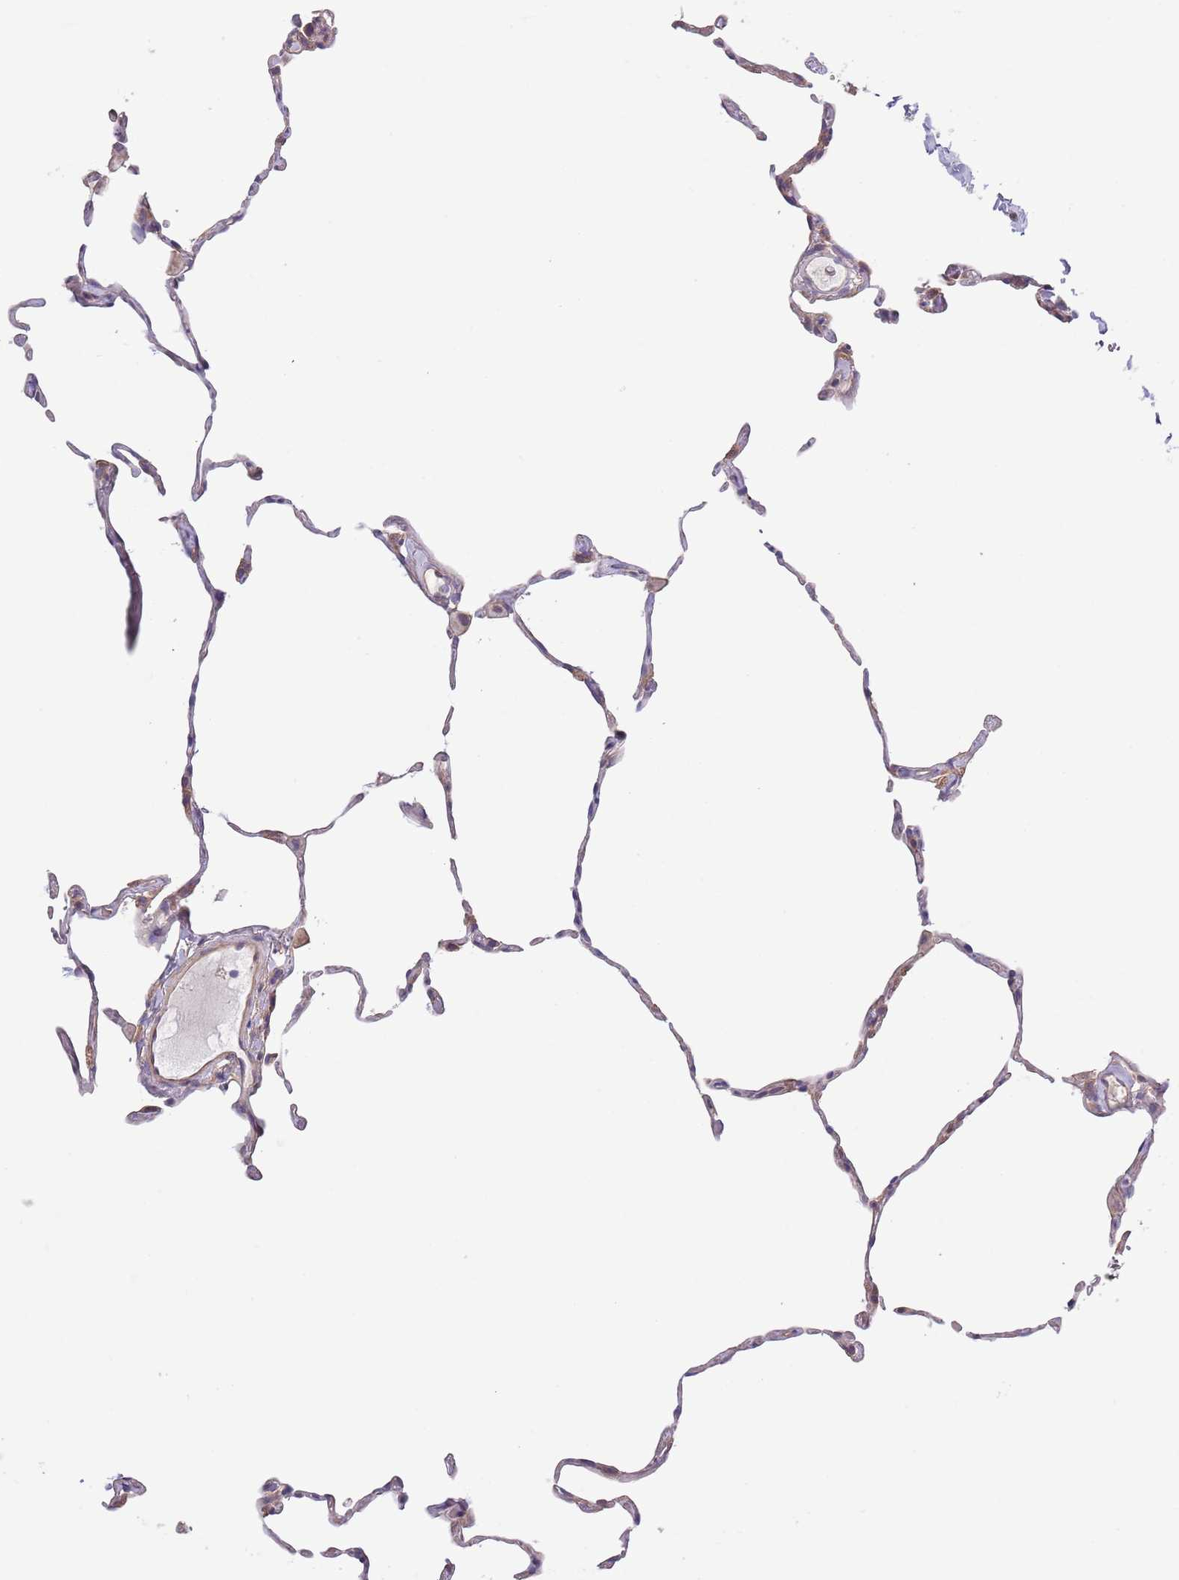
{"staining": {"intensity": "negative", "quantity": "none", "location": "none"}, "tissue": "lung", "cell_type": "Alveolar cells", "image_type": "normal", "snomed": [{"axis": "morphology", "description": "Normal tissue, NOS"}, {"axis": "topography", "description": "Lung"}], "caption": "A high-resolution histopathology image shows IHC staining of benign lung, which displays no significant expression in alveolar cells.", "gene": "LIPJ", "patient": {"sex": "female", "age": 57}}